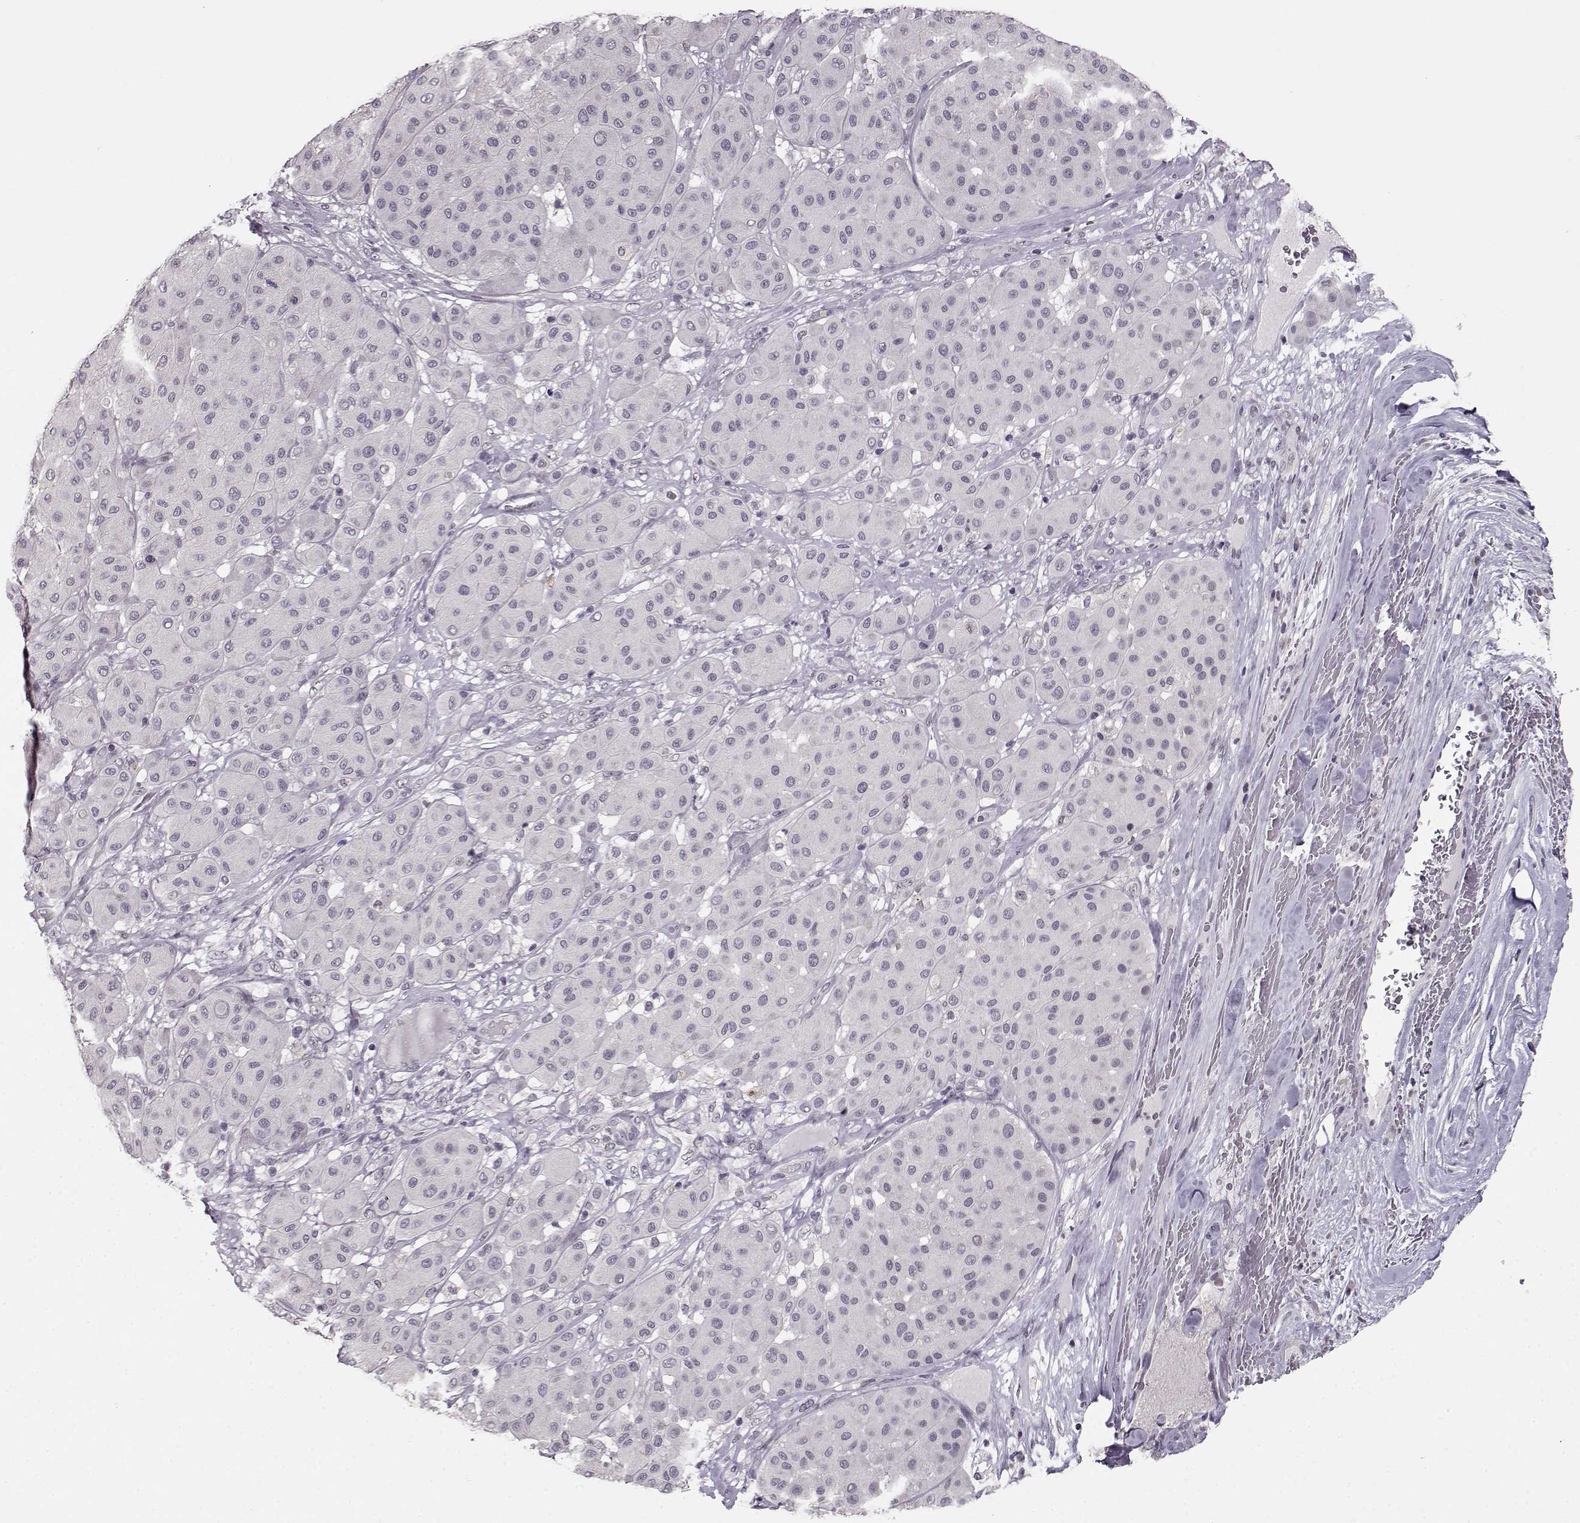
{"staining": {"intensity": "negative", "quantity": "none", "location": "none"}, "tissue": "melanoma", "cell_type": "Tumor cells", "image_type": "cancer", "snomed": [{"axis": "morphology", "description": "Malignant melanoma, Metastatic site"}, {"axis": "topography", "description": "Smooth muscle"}], "caption": "Micrograph shows no protein expression in tumor cells of melanoma tissue.", "gene": "RP1L1", "patient": {"sex": "male", "age": 41}}